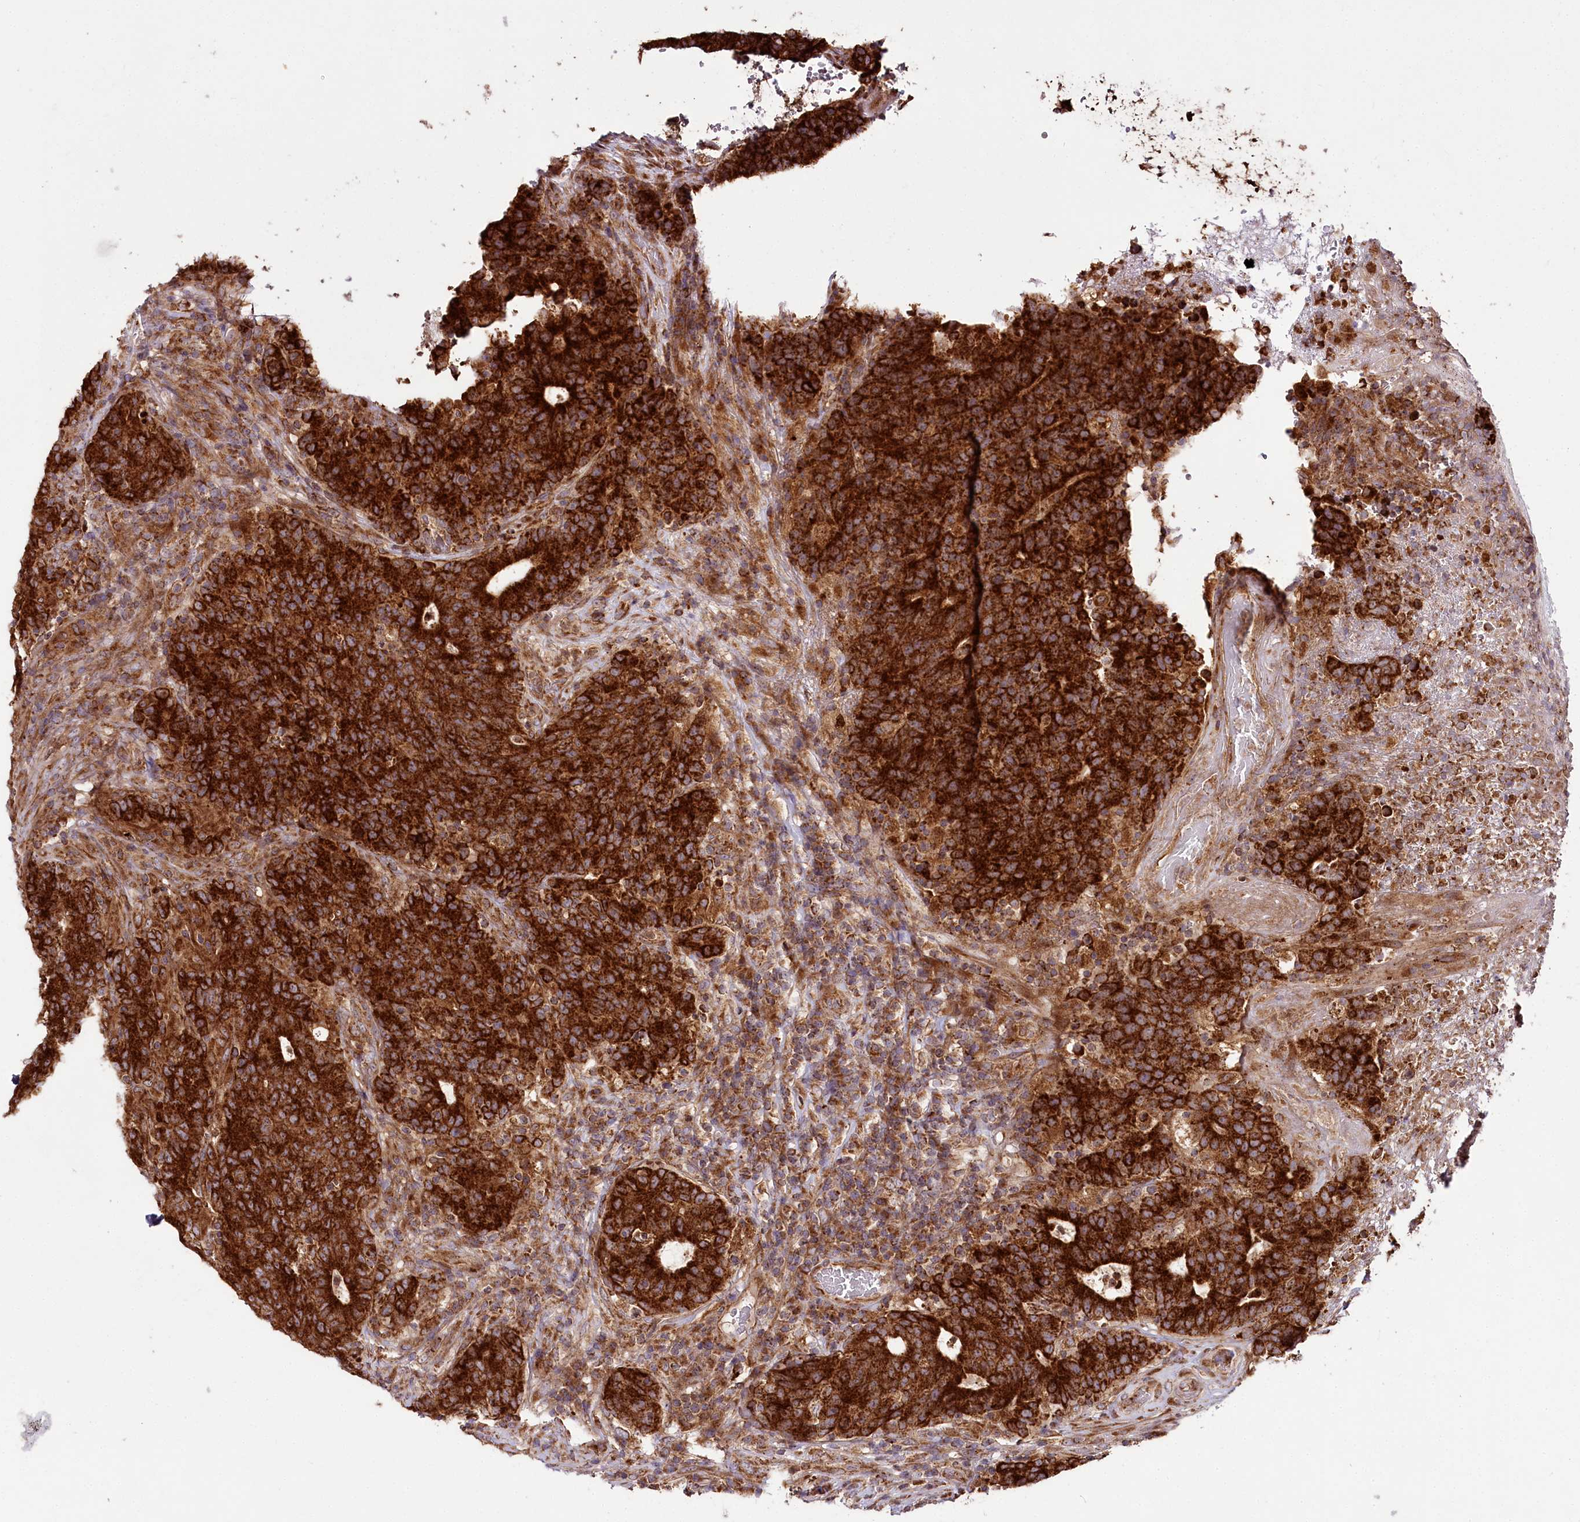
{"staining": {"intensity": "strong", "quantity": ">75%", "location": "cytoplasmic/membranous"}, "tissue": "colorectal cancer", "cell_type": "Tumor cells", "image_type": "cancer", "snomed": [{"axis": "morphology", "description": "Adenocarcinoma, NOS"}, {"axis": "topography", "description": "Colon"}], "caption": "Immunohistochemistry photomicrograph of neoplastic tissue: human colorectal cancer stained using immunohistochemistry demonstrates high levels of strong protein expression localized specifically in the cytoplasmic/membranous of tumor cells, appearing as a cytoplasmic/membranous brown color.", "gene": "RAB7A", "patient": {"sex": "female", "age": 75}}